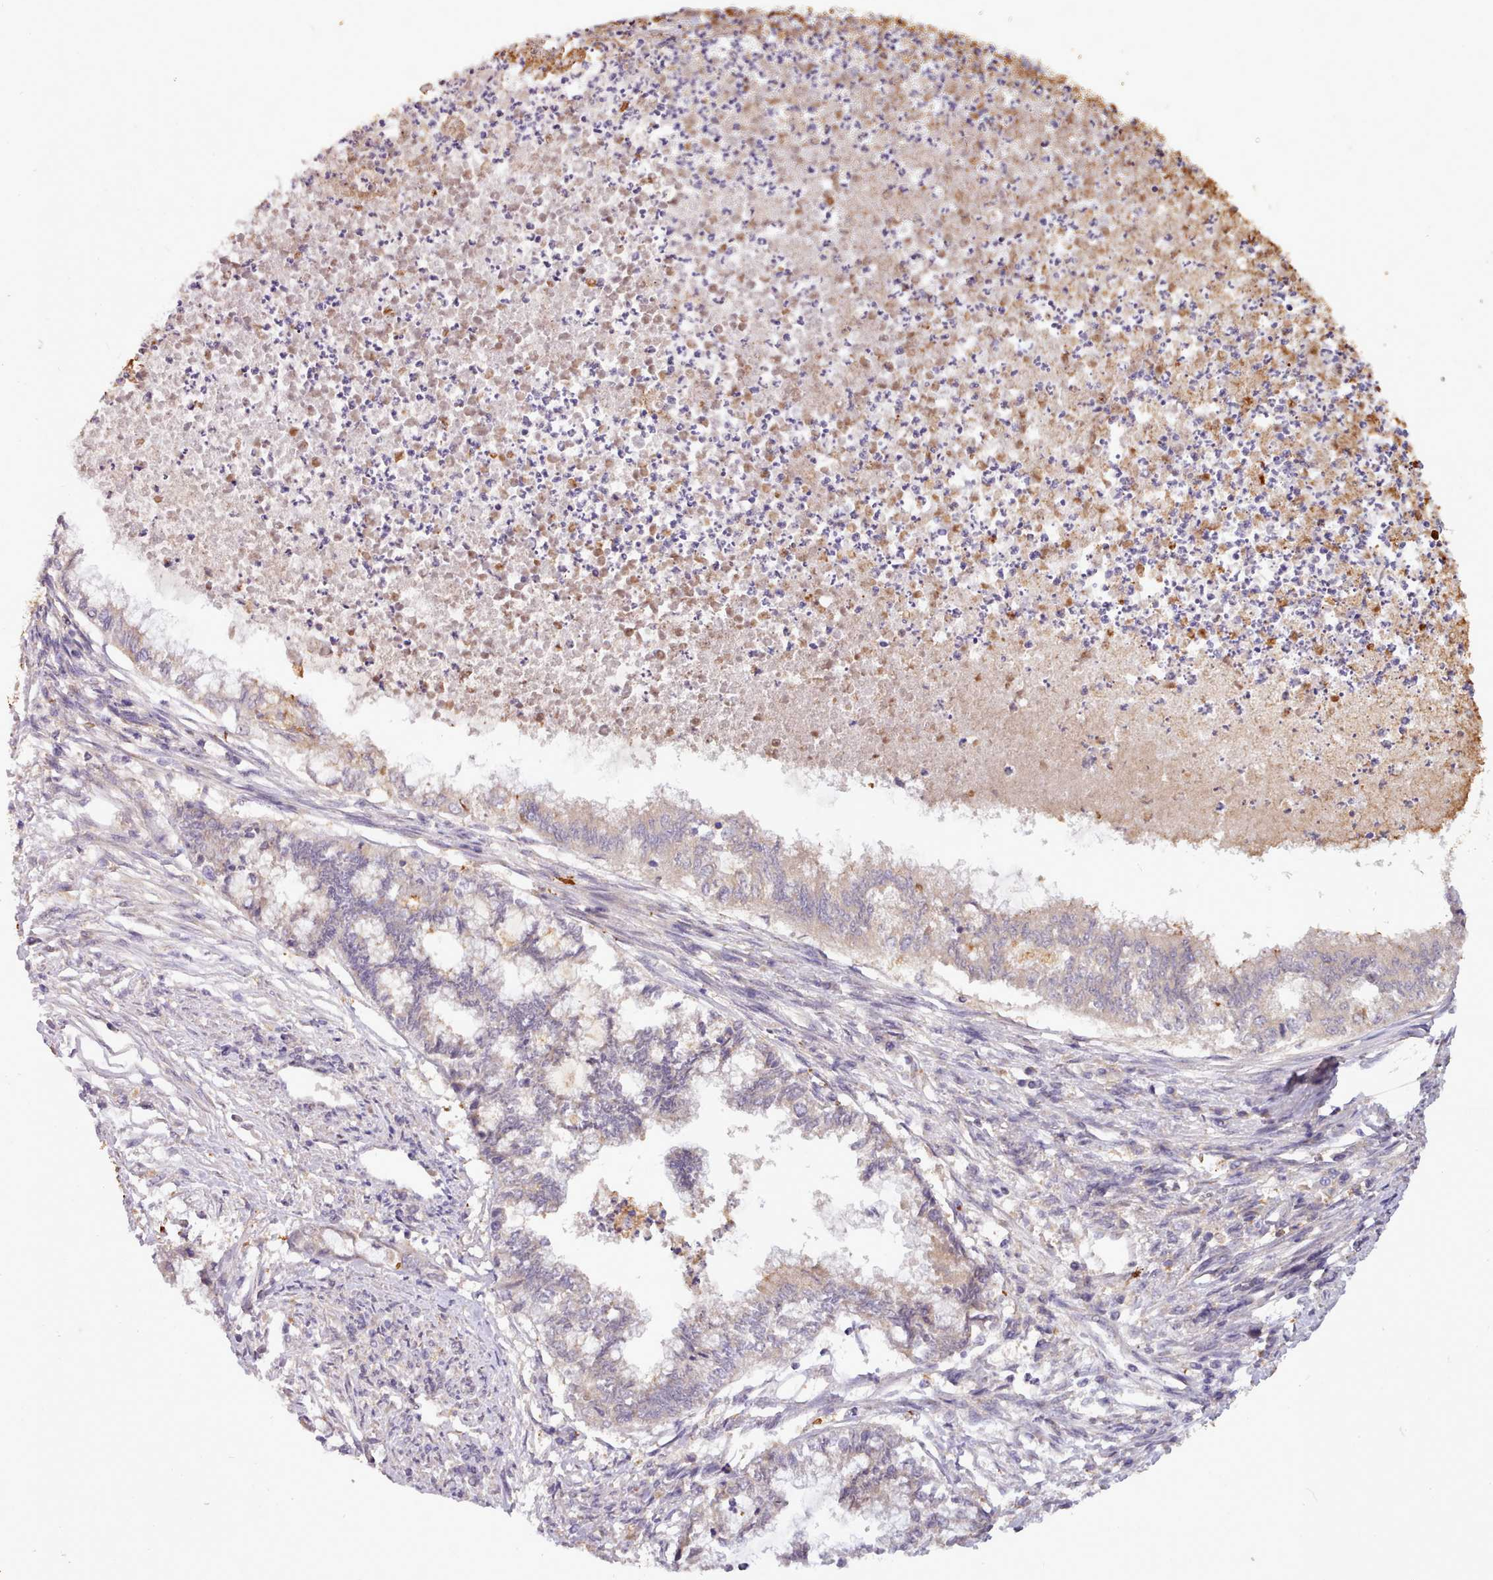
{"staining": {"intensity": "weak", "quantity": "<25%", "location": "cytoplasmic/membranous"}, "tissue": "endometrial cancer", "cell_type": "Tumor cells", "image_type": "cancer", "snomed": [{"axis": "morphology", "description": "Adenocarcinoma, NOS"}, {"axis": "topography", "description": "Endometrium"}], "caption": "DAB immunohistochemical staining of endometrial cancer demonstrates no significant expression in tumor cells. (Brightfield microscopy of DAB immunohistochemistry (IHC) at high magnification).", "gene": "ARL17A", "patient": {"sex": "female", "age": 79}}